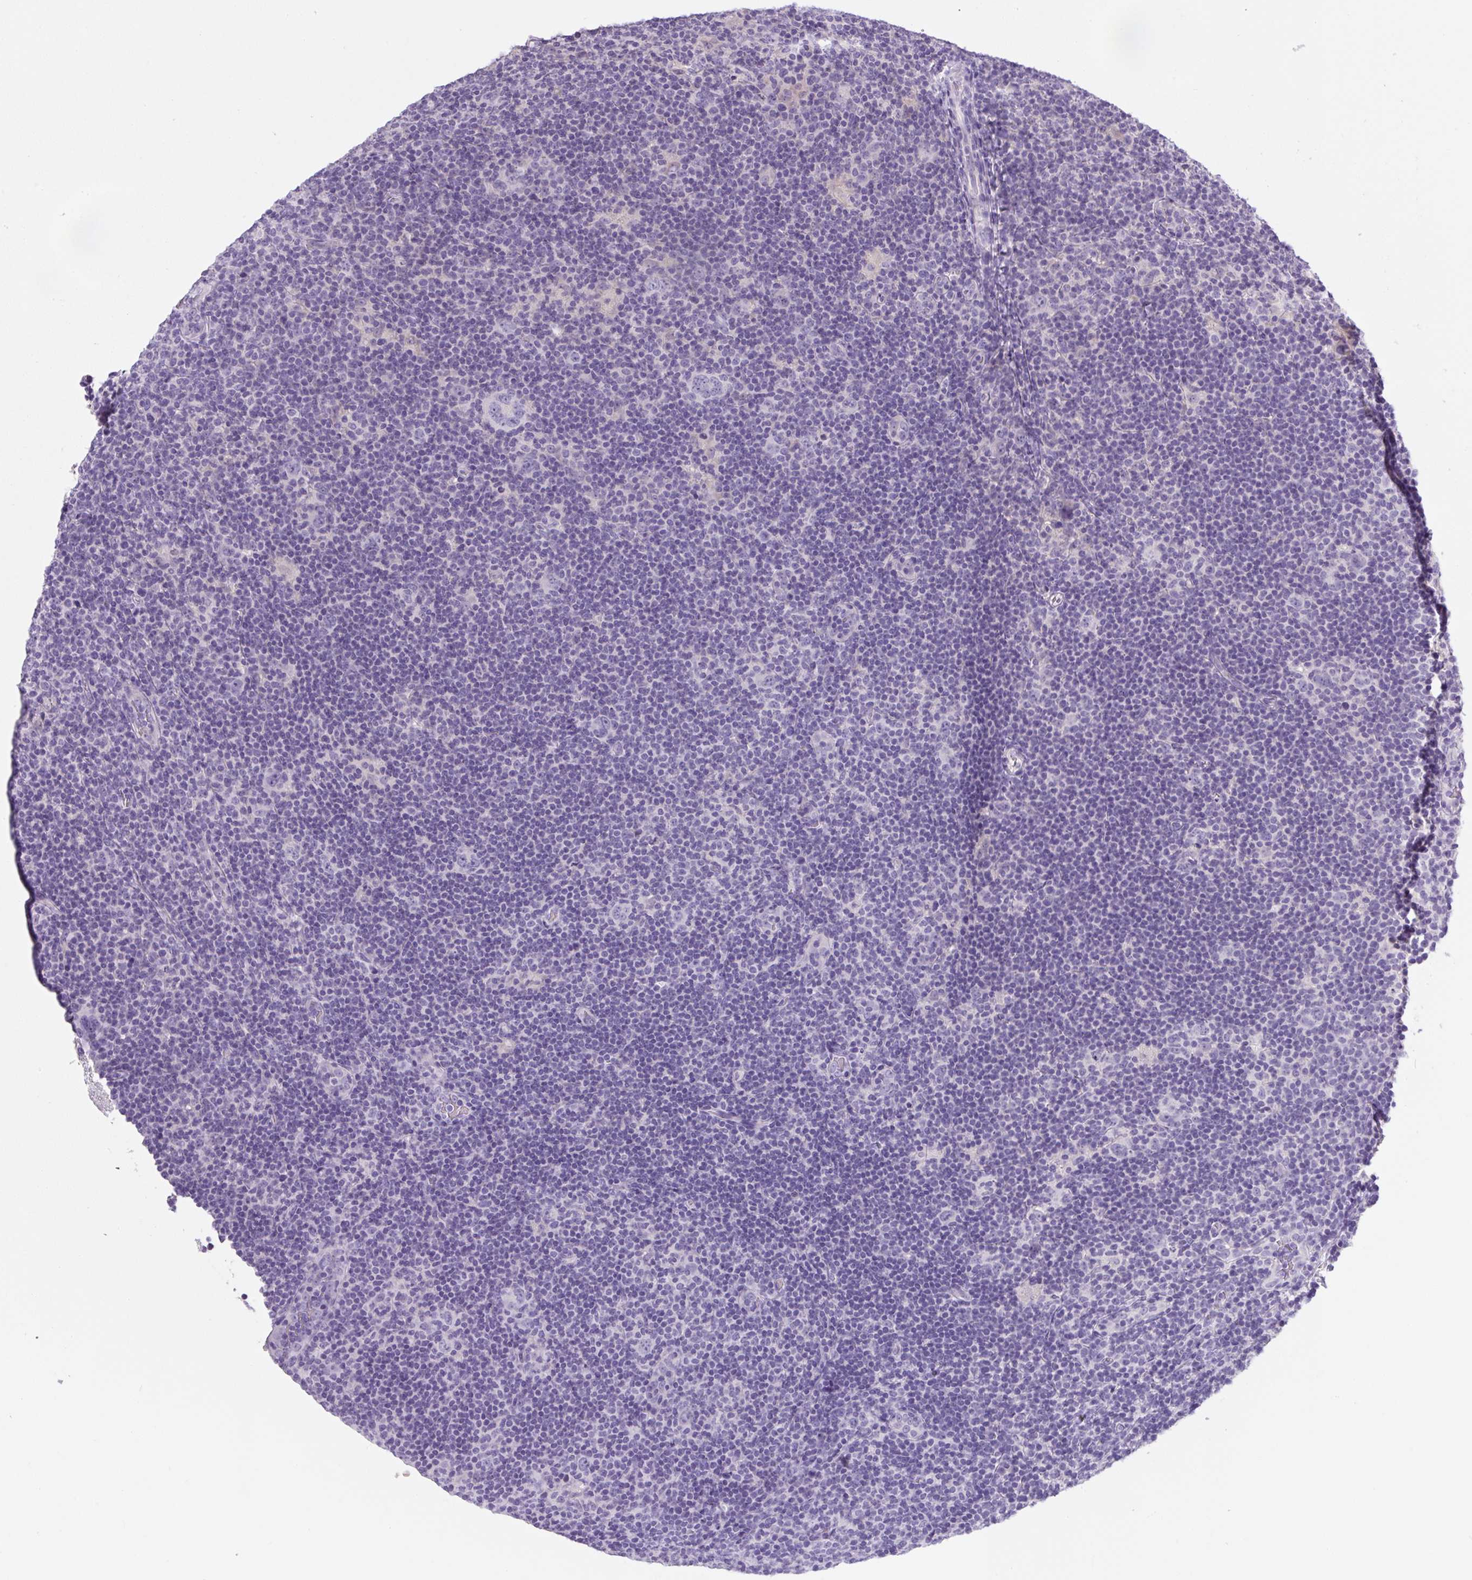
{"staining": {"intensity": "negative", "quantity": "none", "location": "none"}, "tissue": "lymphoma", "cell_type": "Tumor cells", "image_type": "cancer", "snomed": [{"axis": "morphology", "description": "Hodgkin's disease, NOS"}, {"axis": "topography", "description": "Lymph node"}], "caption": "The immunohistochemistry (IHC) histopathology image has no significant positivity in tumor cells of Hodgkin's disease tissue. (DAB IHC, high magnification).", "gene": "UBL3", "patient": {"sex": "female", "age": 57}}